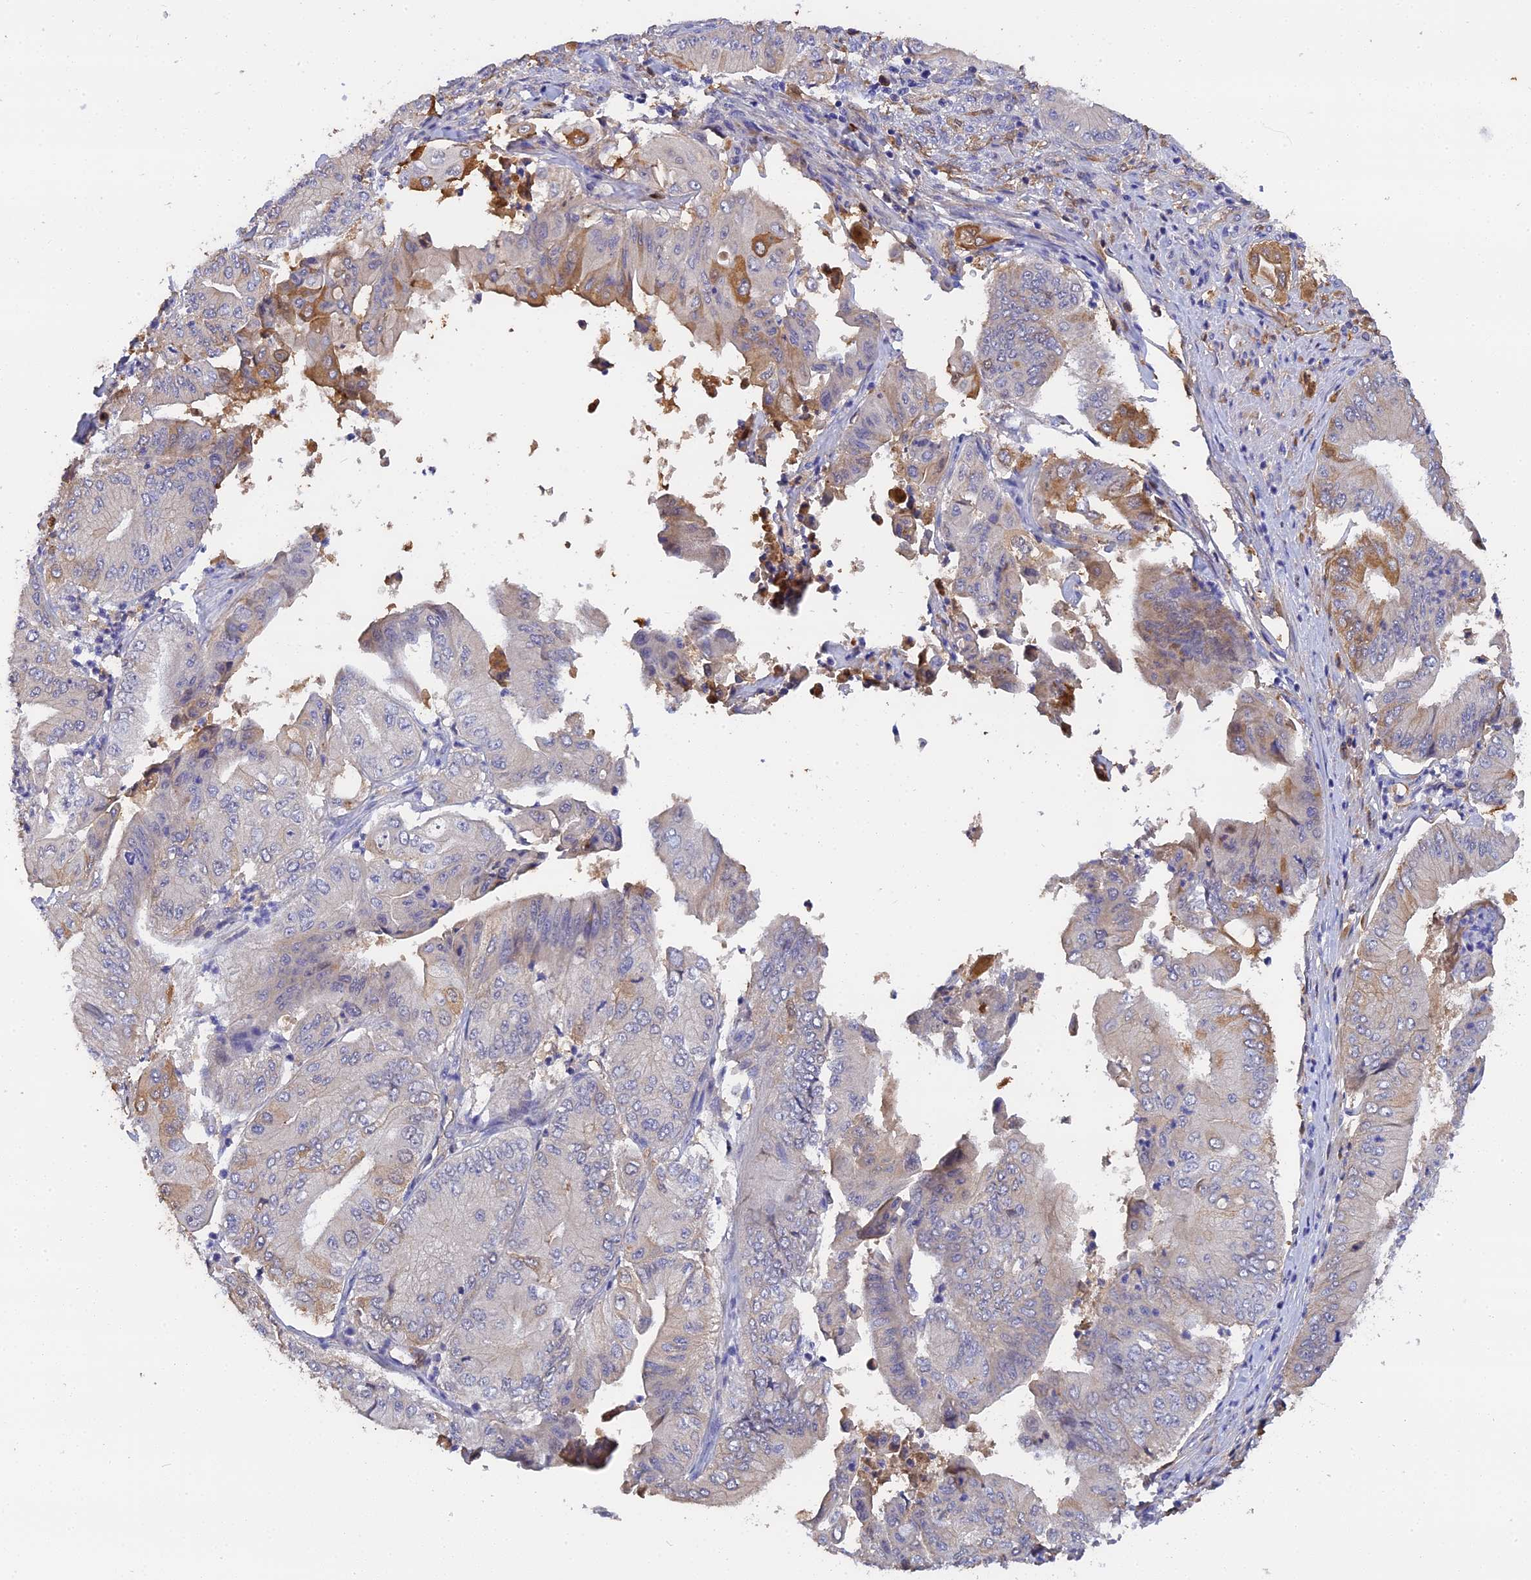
{"staining": {"intensity": "moderate", "quantity": "<25%", "location": "cytoplasmic/membranous"}, "tissue": "pancreatic cancer", "cell_type": "Tumor cells", "image_type": "cancer", "snomed": [{"axis": "morphology", "description": "Adenocarcinoma, NOS"}, {"axis": "topography", "description": "Pancreas"}], "caption": "Moderate cytoplasmic/membranous expression for a protein is seen in approximately <25% of tumor cells of pancreatic cancer using IHC.", "gene": "PZP", "patient": {"sex": "female", "age": 77}}